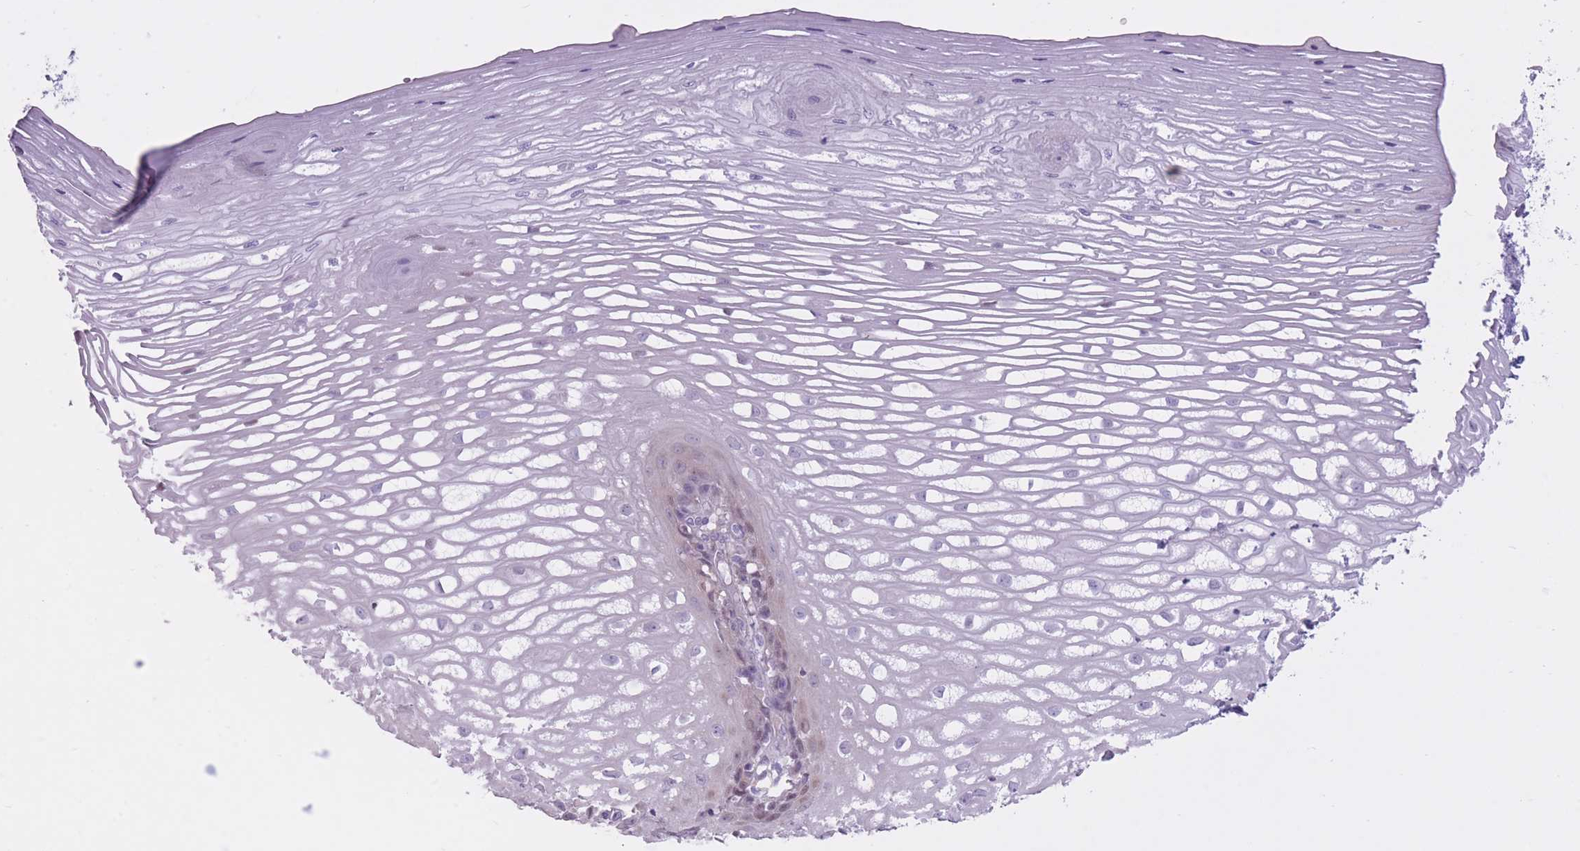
{"staining": {"intensity": "weak", "quantity": "25%-75%", "location": "nuclear"}, "tissue": "esophagus", "cell_type": "Squamous epithelial cells", "image_type": "normal", "snomed": [{"axis": "morphology", "description": "Normal tissue, NOS"}, {"axis": "topography", "description": "Esophagus"}], "caption": "This micrograph demonstrates immunohistochemistry staining of normal esophagus, with low weak nuclear expression in approximately 25%-75% of squamous epithelial cells.", "gene": "WDR70", "patient": {"sex": "male", "age": 69}}